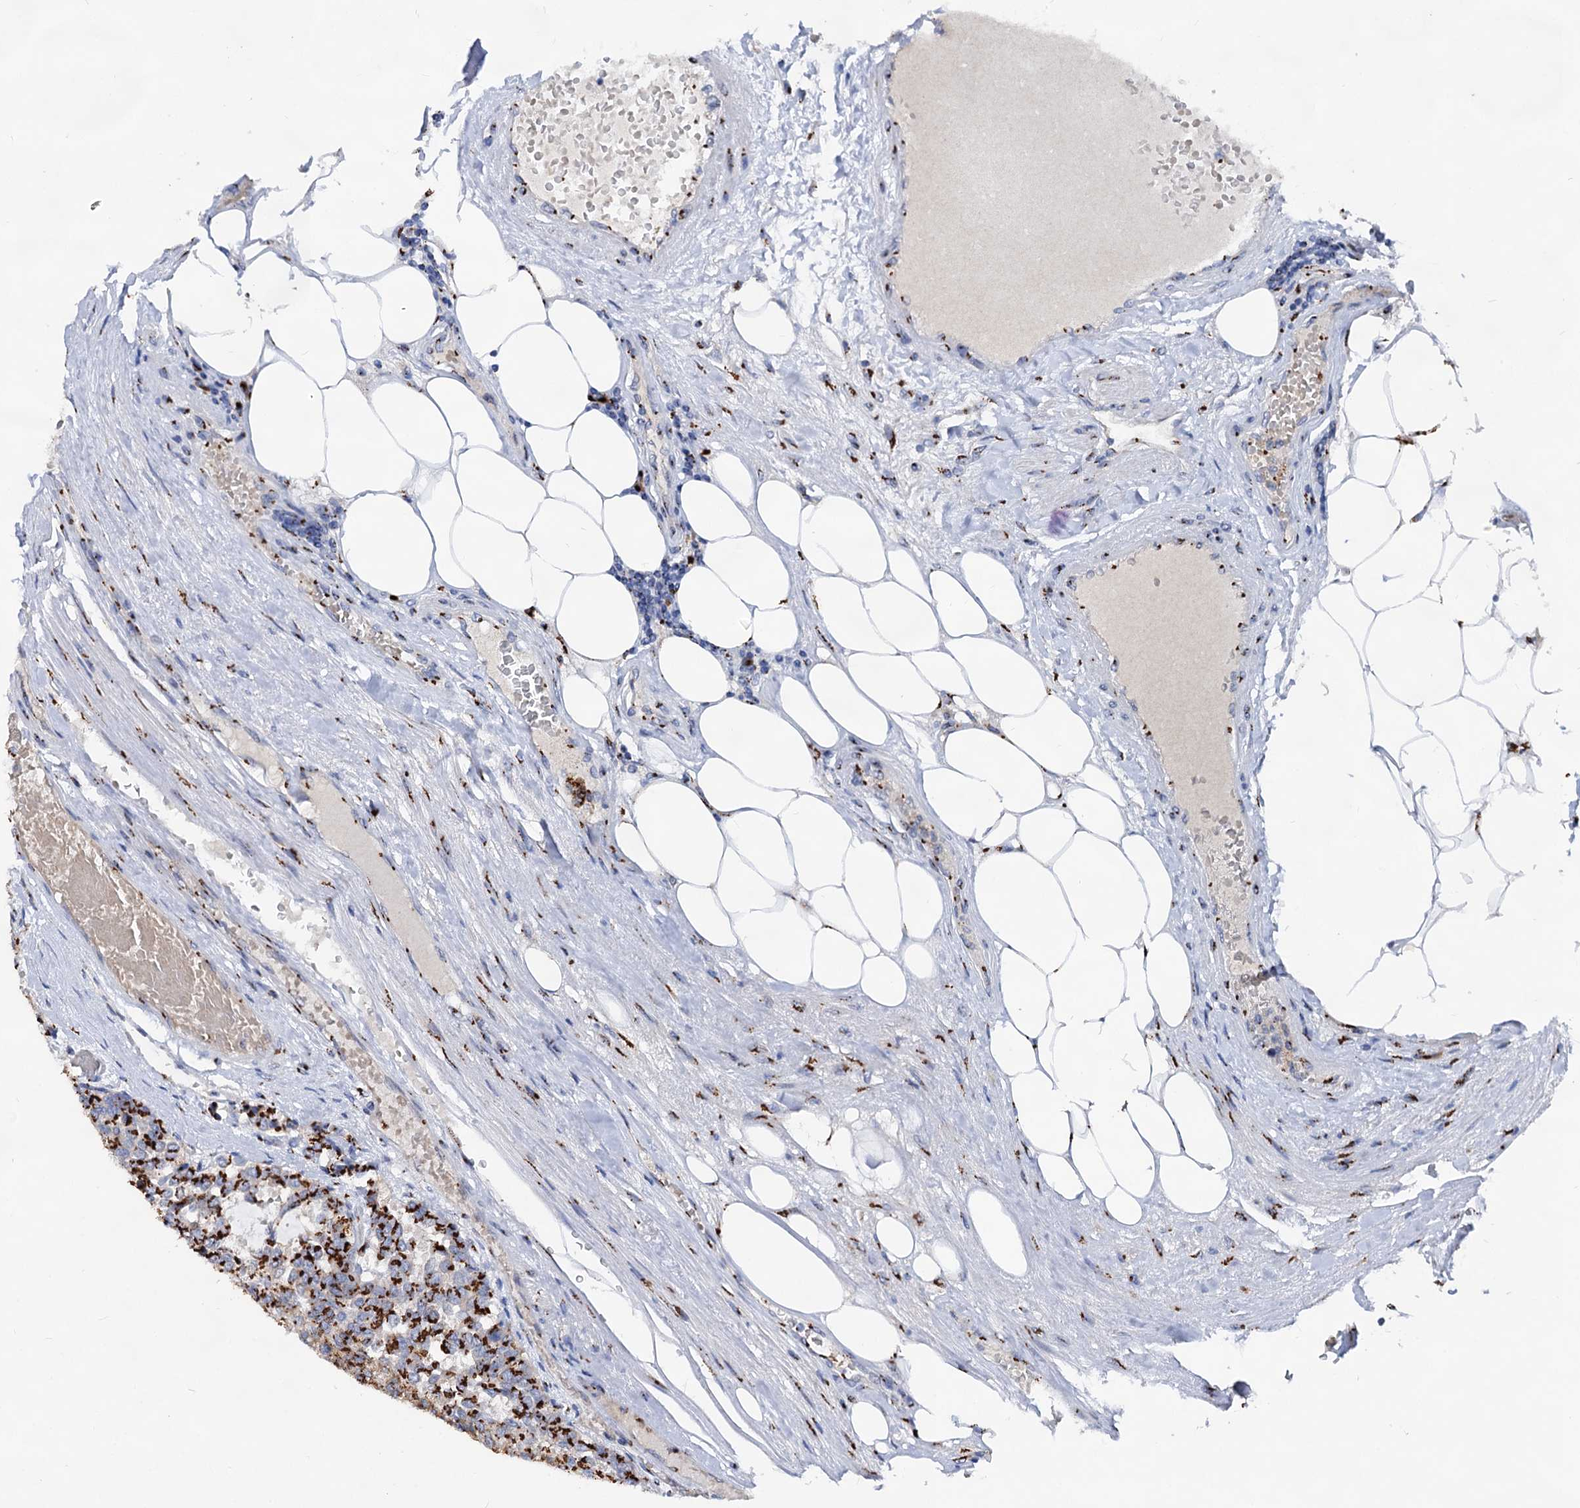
{"staining": {"intensity": "strong", "quantity": ">75%", "location": "cytoplasmic/membranous"}, "tissue": "carcinoid", "cell_type": "Tumor cells", "image_type": "cancer", "snomed": [{"axis": "morphology", "description": "Carcinoid, malignant, NOS"}, {"axis": "topography", "description": "Pancreas"}], "caption": "Carcinoid (malignant) stained for a protein displays strong cytoplasmic/membranous positivity in tumor cells. Immunohistochemistry (ihc) stains the protein of interest in brown and the nuclei are stained blue.", "gene": "TM9SF3", "patient": {"sex": "female", "age": 54}}